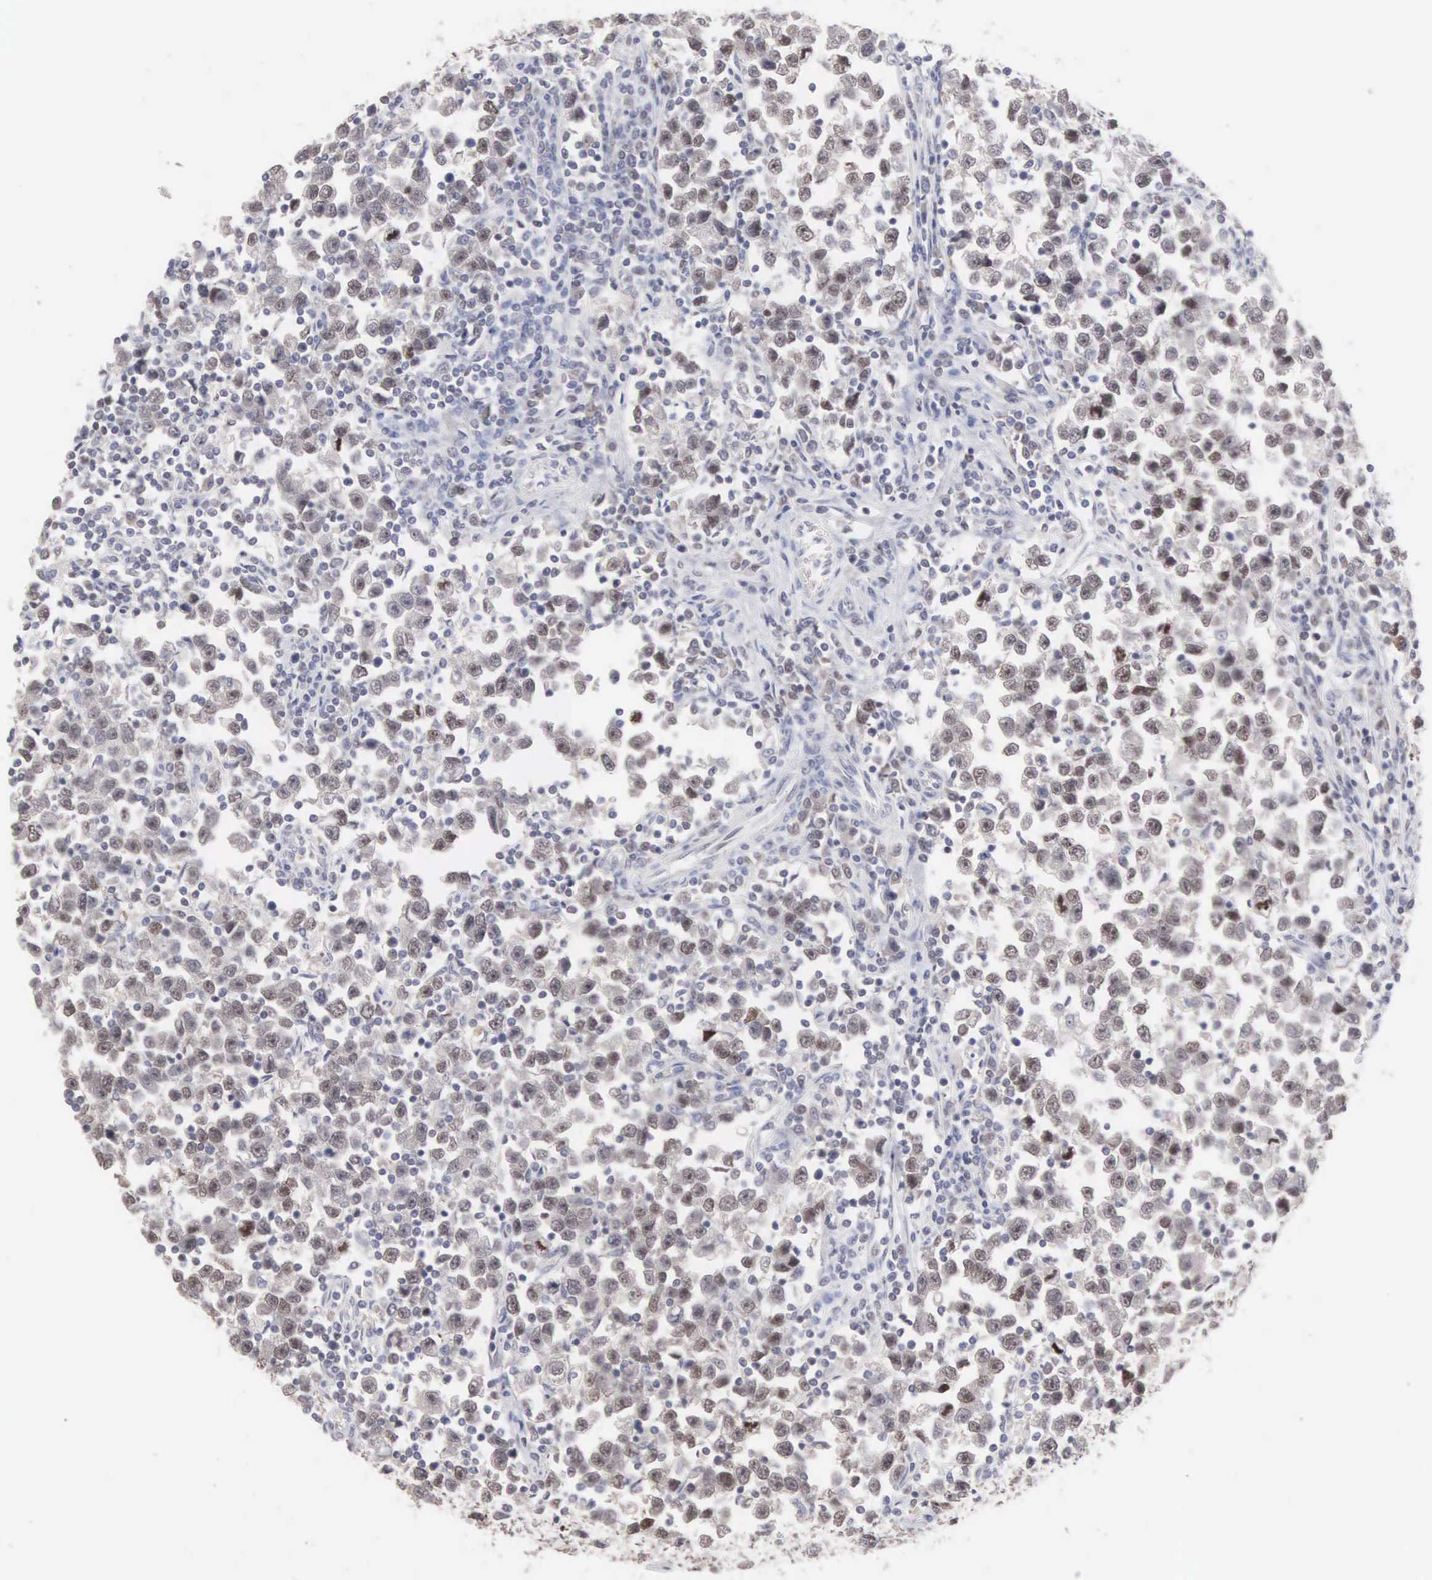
{"staining": {"intensity": "negative", "quantity": "none", "location": "none"}, "tissue": "testis cancer", "cell_type": "Tumor cells", "image_type": "cancer", "snomed": [{"axis": "morphology", "description": "Seminoma, NOS"}, {"axis": "topography", "description": "Testis"}], "caption": "The immunohistochemistry micrograph has no significant positivity in tumor cells of testis cancer (seminoma) tissue.", "gene": "ACOT4", "patient": {"sex": "male", "age": 43}}